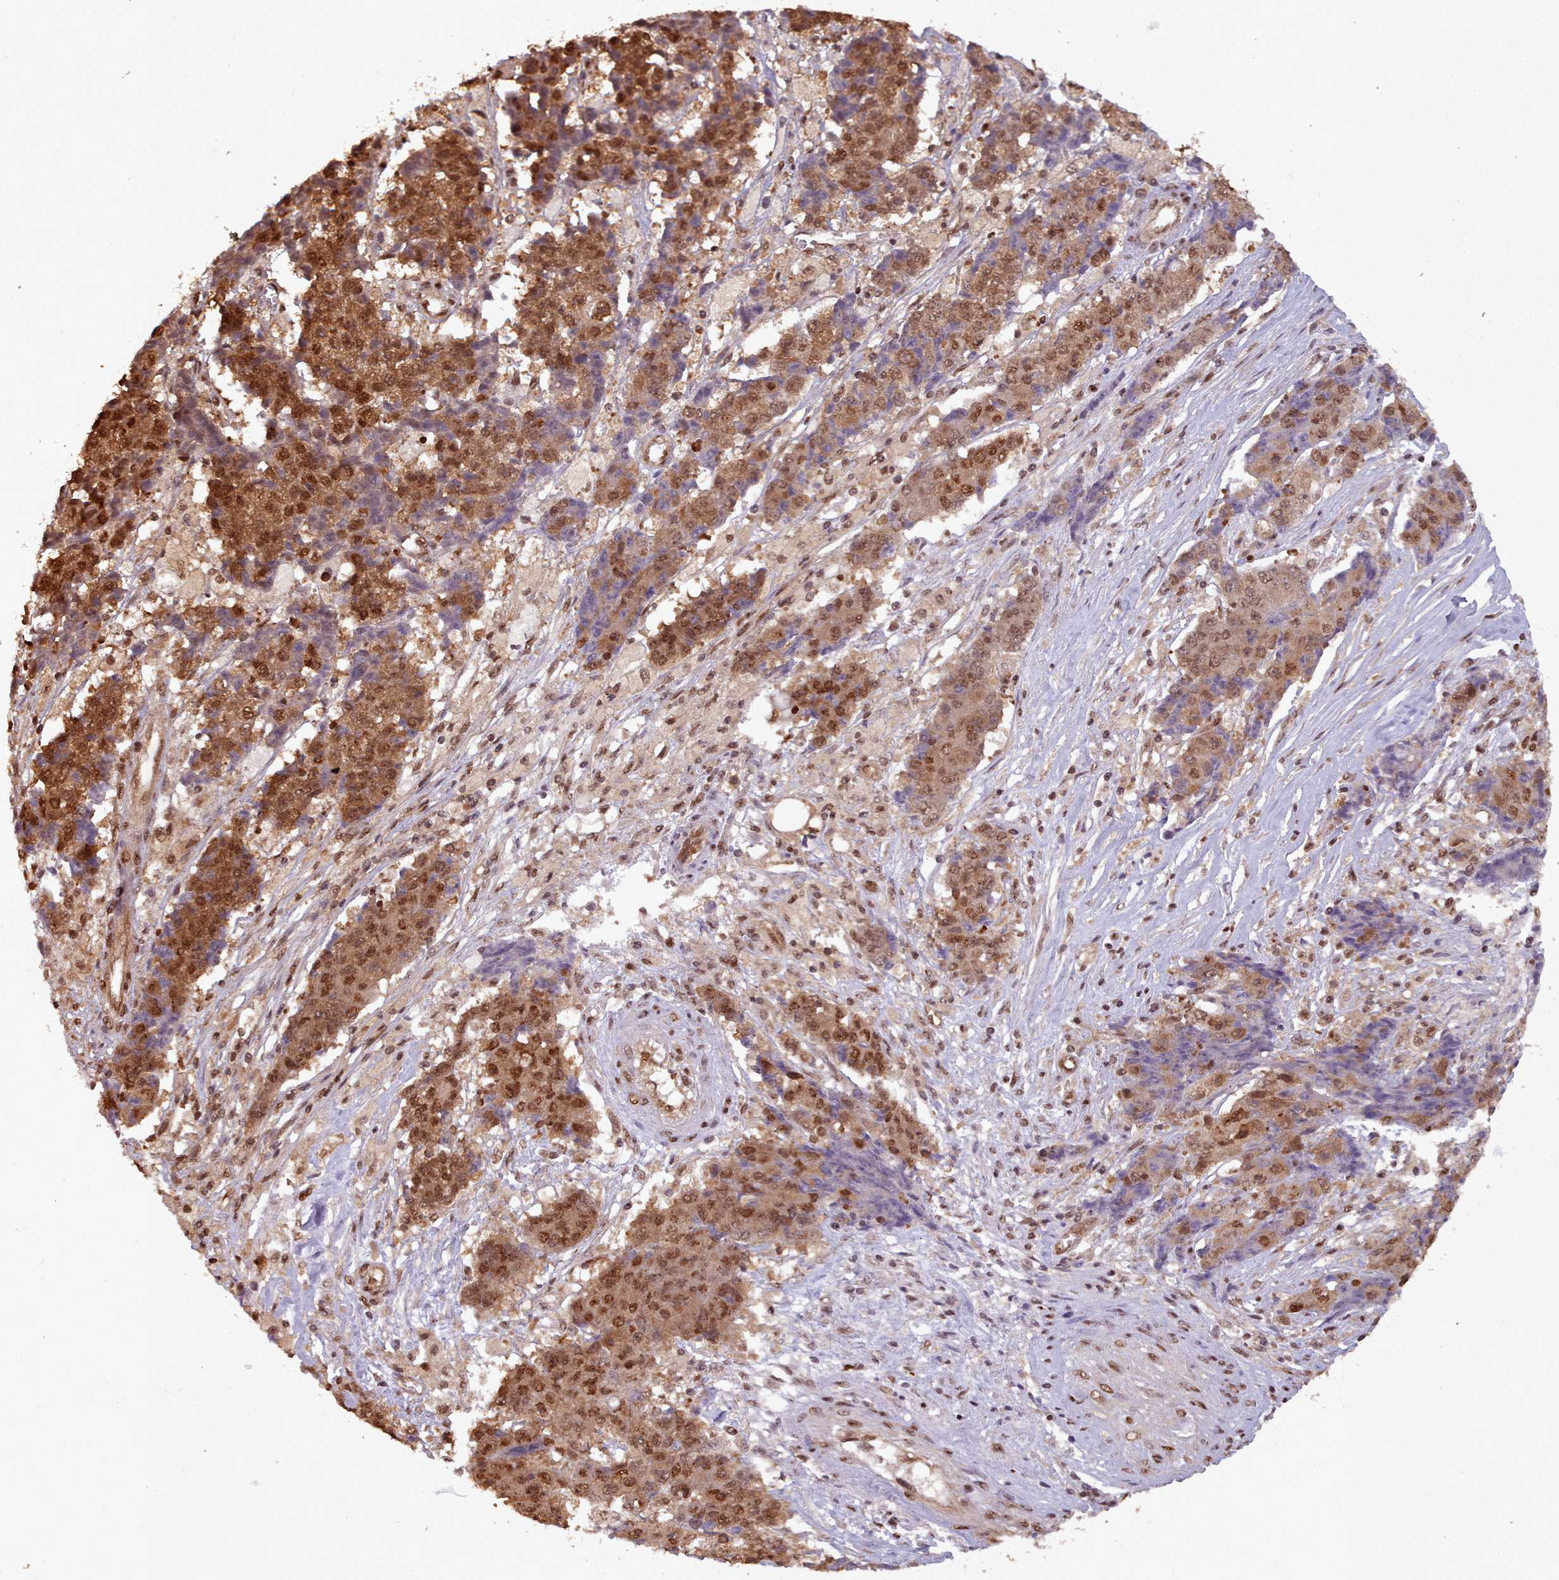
{"staining": {"intensity": "moderate", "quantity": ">75%", "location": "cytoplasmic/membranous,nuclear"}, "tissue": "ovarian cancer", "cell_type": "Tumor cells", "image_type": "cancer", "snomed": [{"axis": "morphology", "description": "Carcinoma, endometroid"}, {"axis": "topography", "description": "Ovary"}], "caption": "The histopathology image reveals a brown stain indicating the presence of a protein in the cytoplasmic/membranous and nuclear of tumor cells in ovarian cancer (endometroid carcinoma). The staining is performed using DAB brown chromogen to label protein expression. The nuclei are counter-stained blue using hematoxylin.", "gene": "RPS27A", "patient": {"sex": "female", "age": 42}}